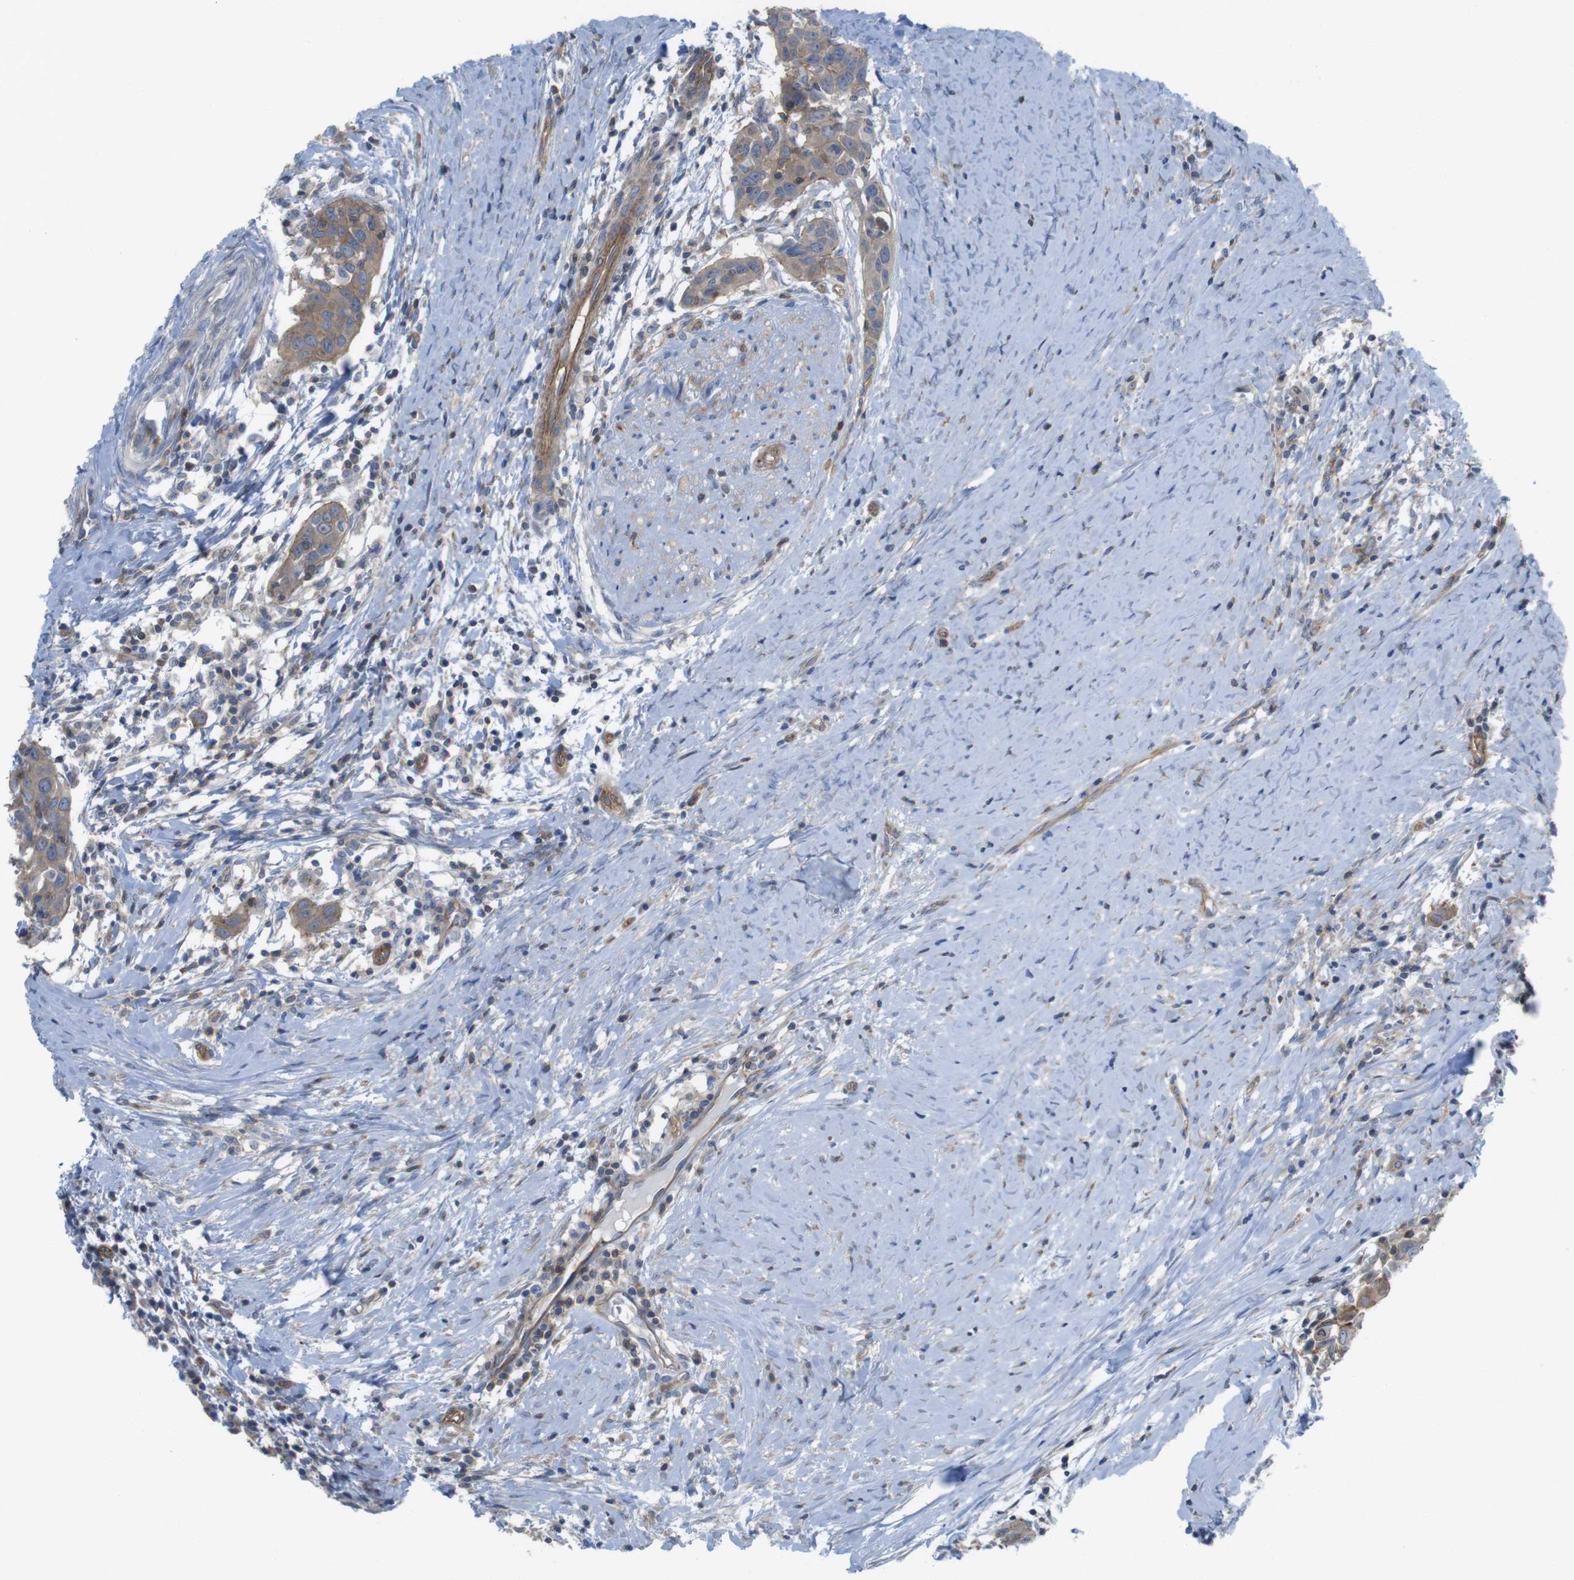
{"staining": {"intensity": "moderate", "quantity": ">75%", "location": "cytoplasmic/membranous"}, "tissue": "head and neck cancer", "cell_type": "Tumor cells", "image_type": "cancer", "snomed": [{"axis": "morphology", "description": "Squamous cell carcinoma, NOS"}, {"axis": "topography", "description": "Oral tissue"}, {"axis": "topography", "description": "Head-Neck"}], "caption": "Immunohistochemical staining of head and neck squamous cell carcinoma shows medium levels of moderate cytoplasmic/membranous protein positivity in approximately >75% of tumor cells. Using DAB (brown) and hematoxylin (blue) stains, captured at high magnification using brightfield microscopy.", "gene": "PREX2", "patient": {"sex": "female", "age": 50}}